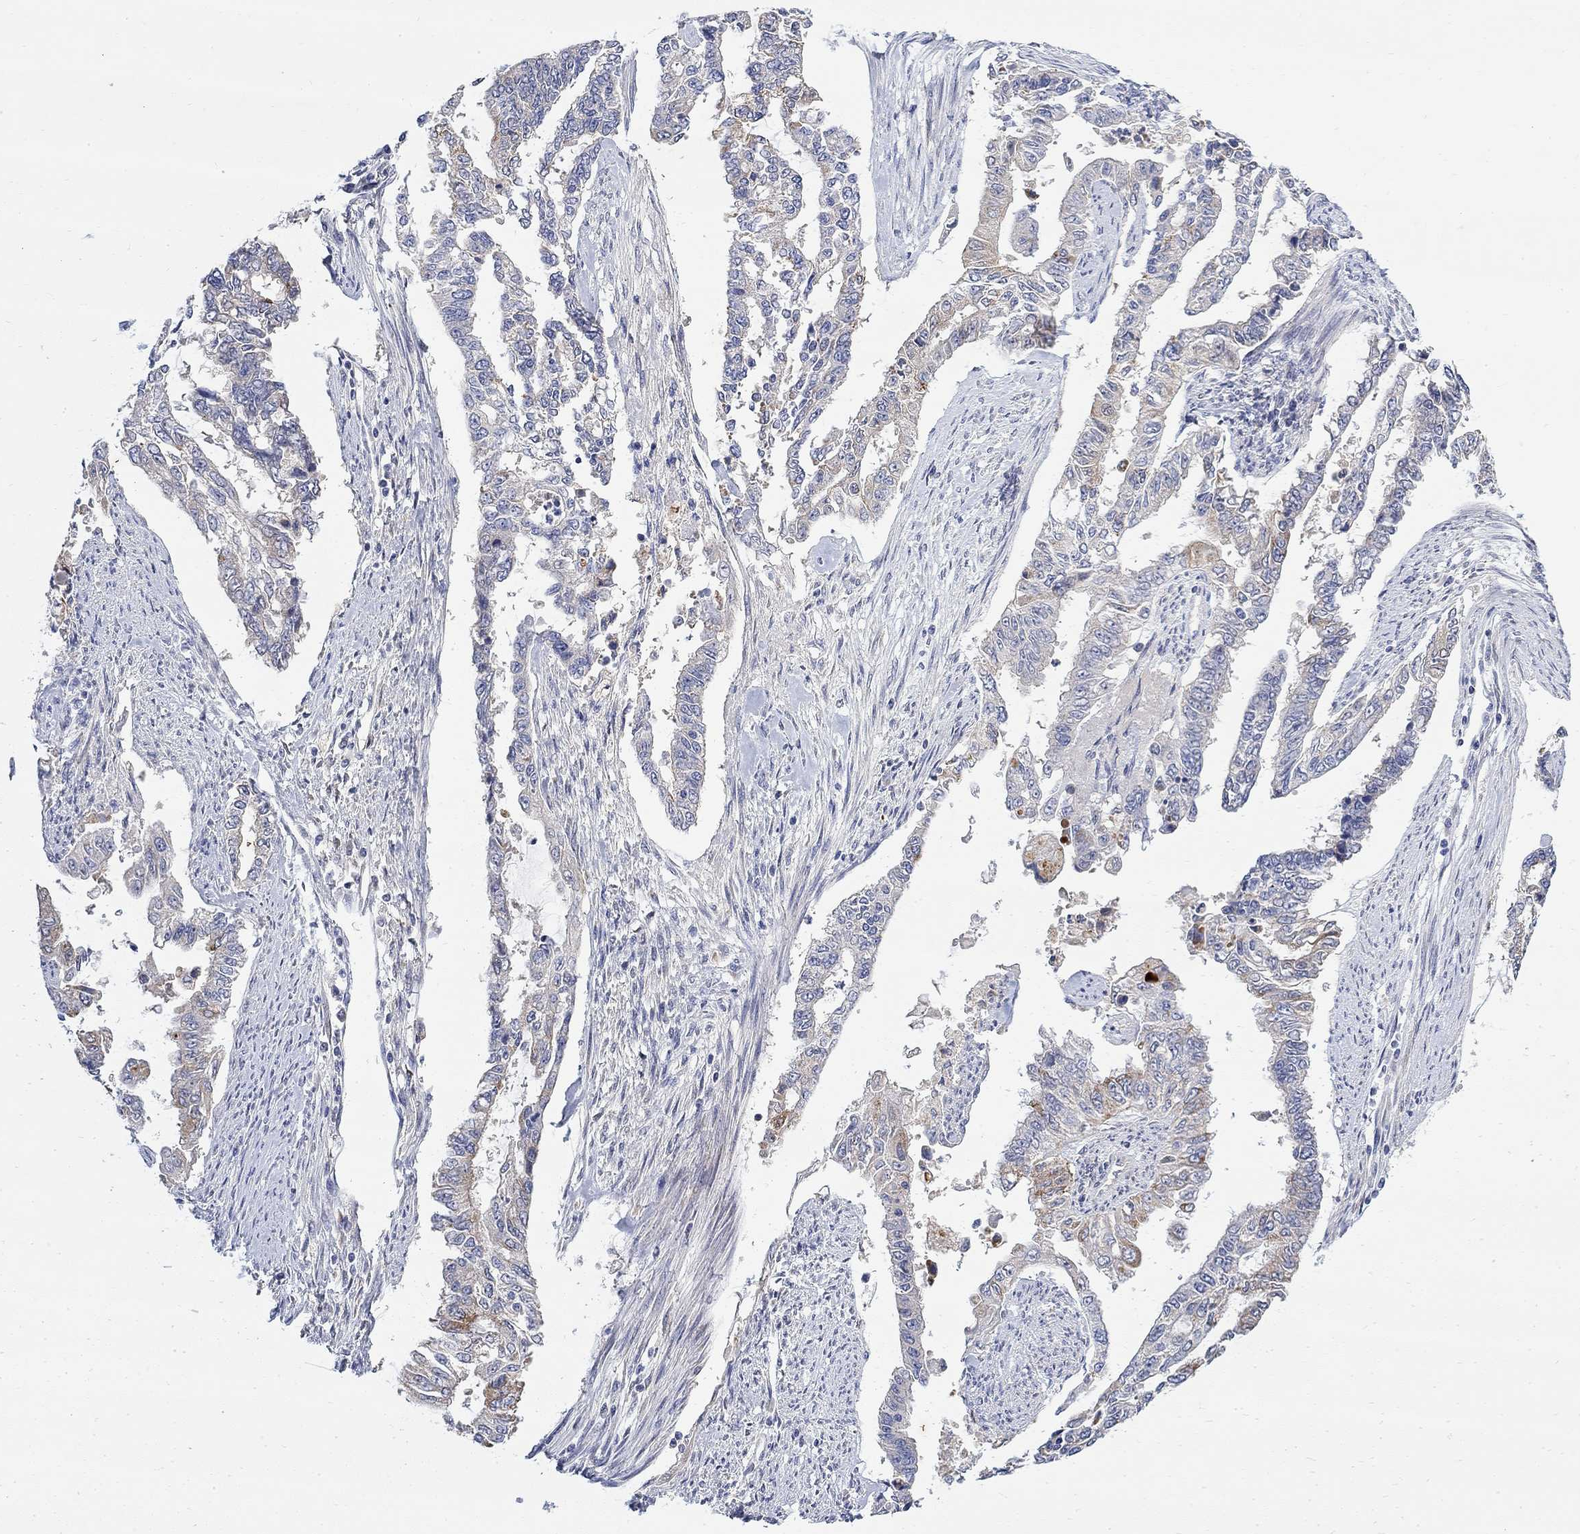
{"staining": {"intensity": "strong", "quantity": "<25%", "location": "cytoplasmic/membranous"}, "tissue": "endometrial cancer", "cell_type": "Tumor cells", "image_type": "cancer", "snomed": [{"axis": "morphology", "description": "Adenocarcinoma, NOS"}, {"axis": "topography", "description": "Uterus"}], "caption": "High-power microscopy captured an immunohistochemistry micrograph of endometrial cancer (adenocarcinoma), revealing strong cytoplasmic/membranous positivity in approximately <25% of tumor cells. The staining was performed using DAB (3,3'-diaminobenzidine) to visualize the protein expression in brown, while the nuclei were stained in blue with hematoxylin (Magnification: 20x).", "gene": "FNDC5", "patient": {"sex": "female", "age": 59}}